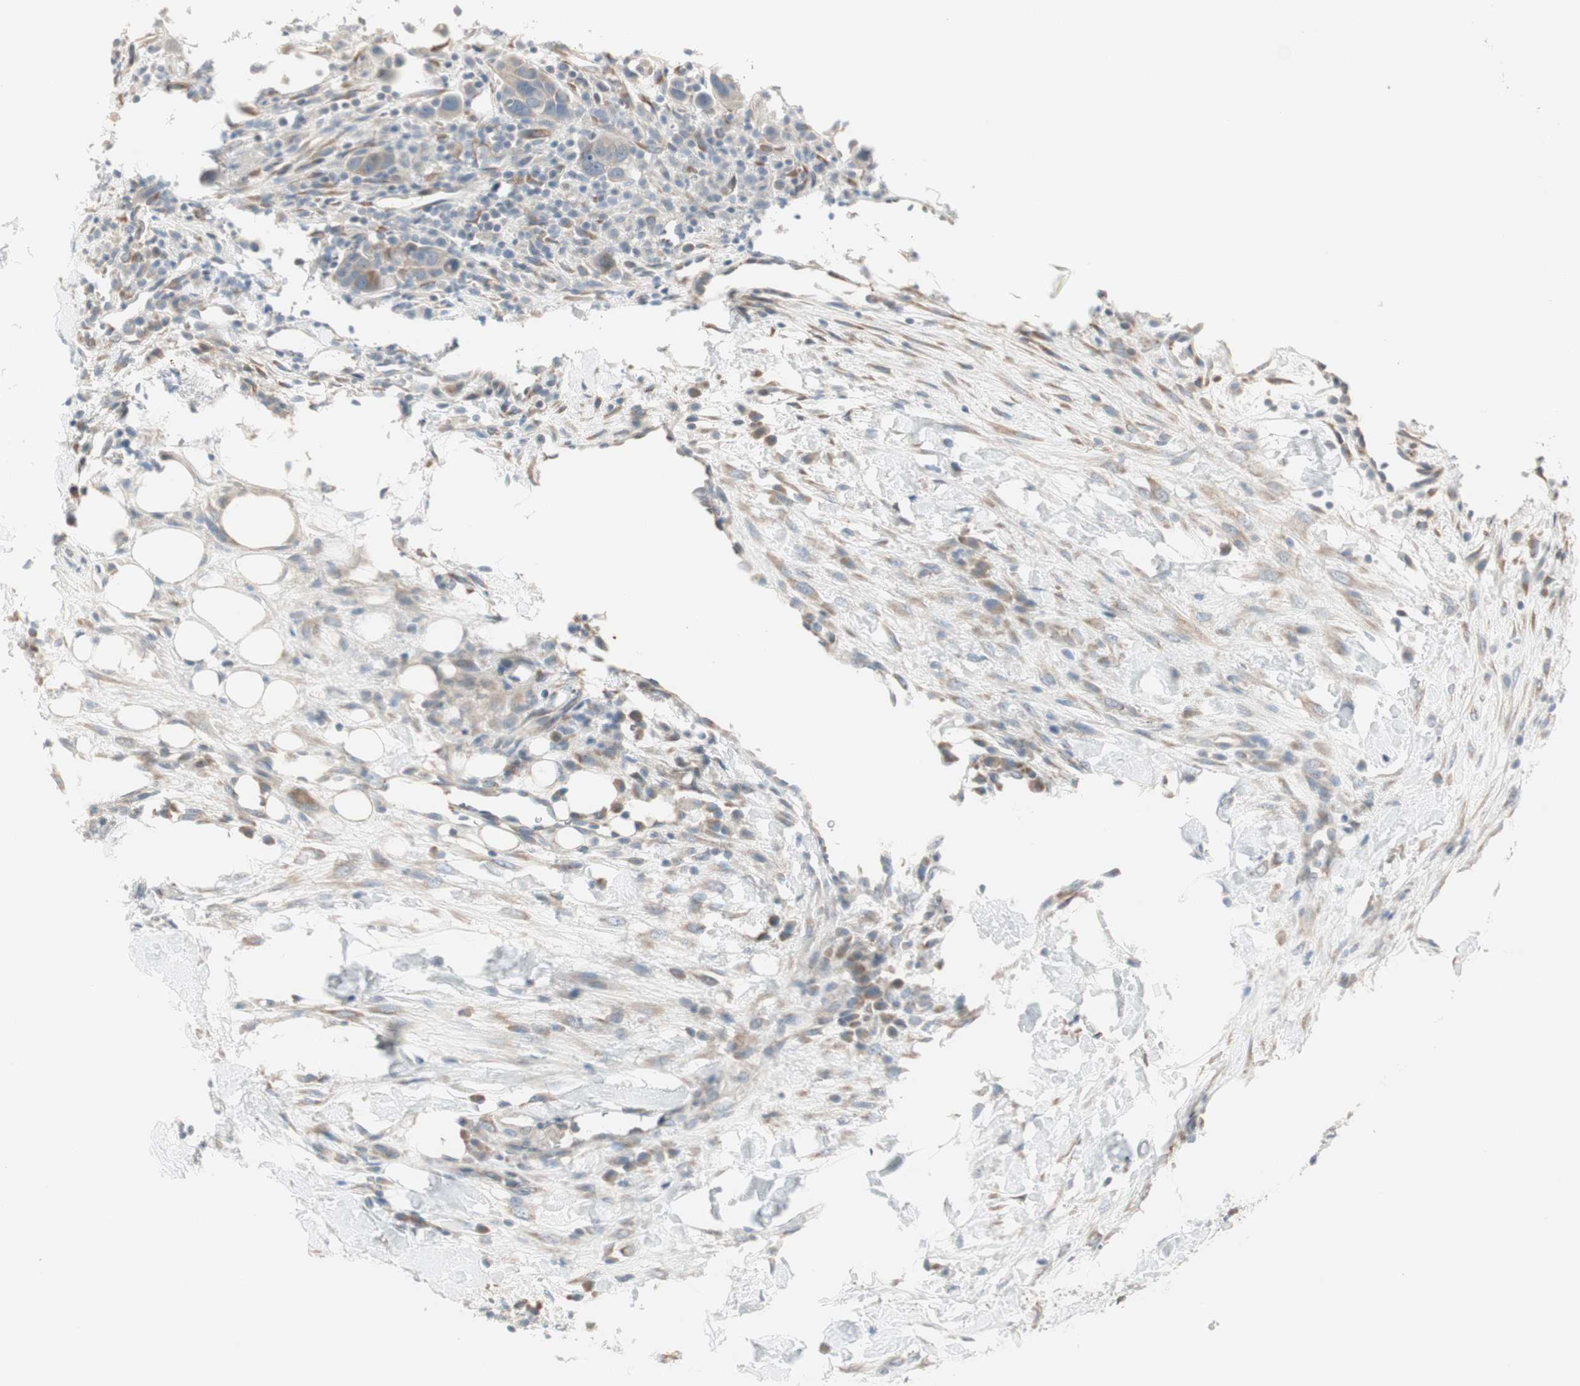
{"staining": {"intensity": "moderate", "quantity": "<25%", "location": "cytoplasmic/membranous"}, "tissue": "breast cancer", "cell_type": "Tumor cells", "image_type": "cancer", "snomed": [{"axis": "morphology", "description": "Duct carcinoma"}, {"axis": "topography", "description": "Breast"}], "caption": "Breast cancer stained for a protein demonstrates moderate cytoplasmic/membranous positivity in tumor cells.", "gene": "PDZK1", "patient": {"sex": "female", "age": 37}}